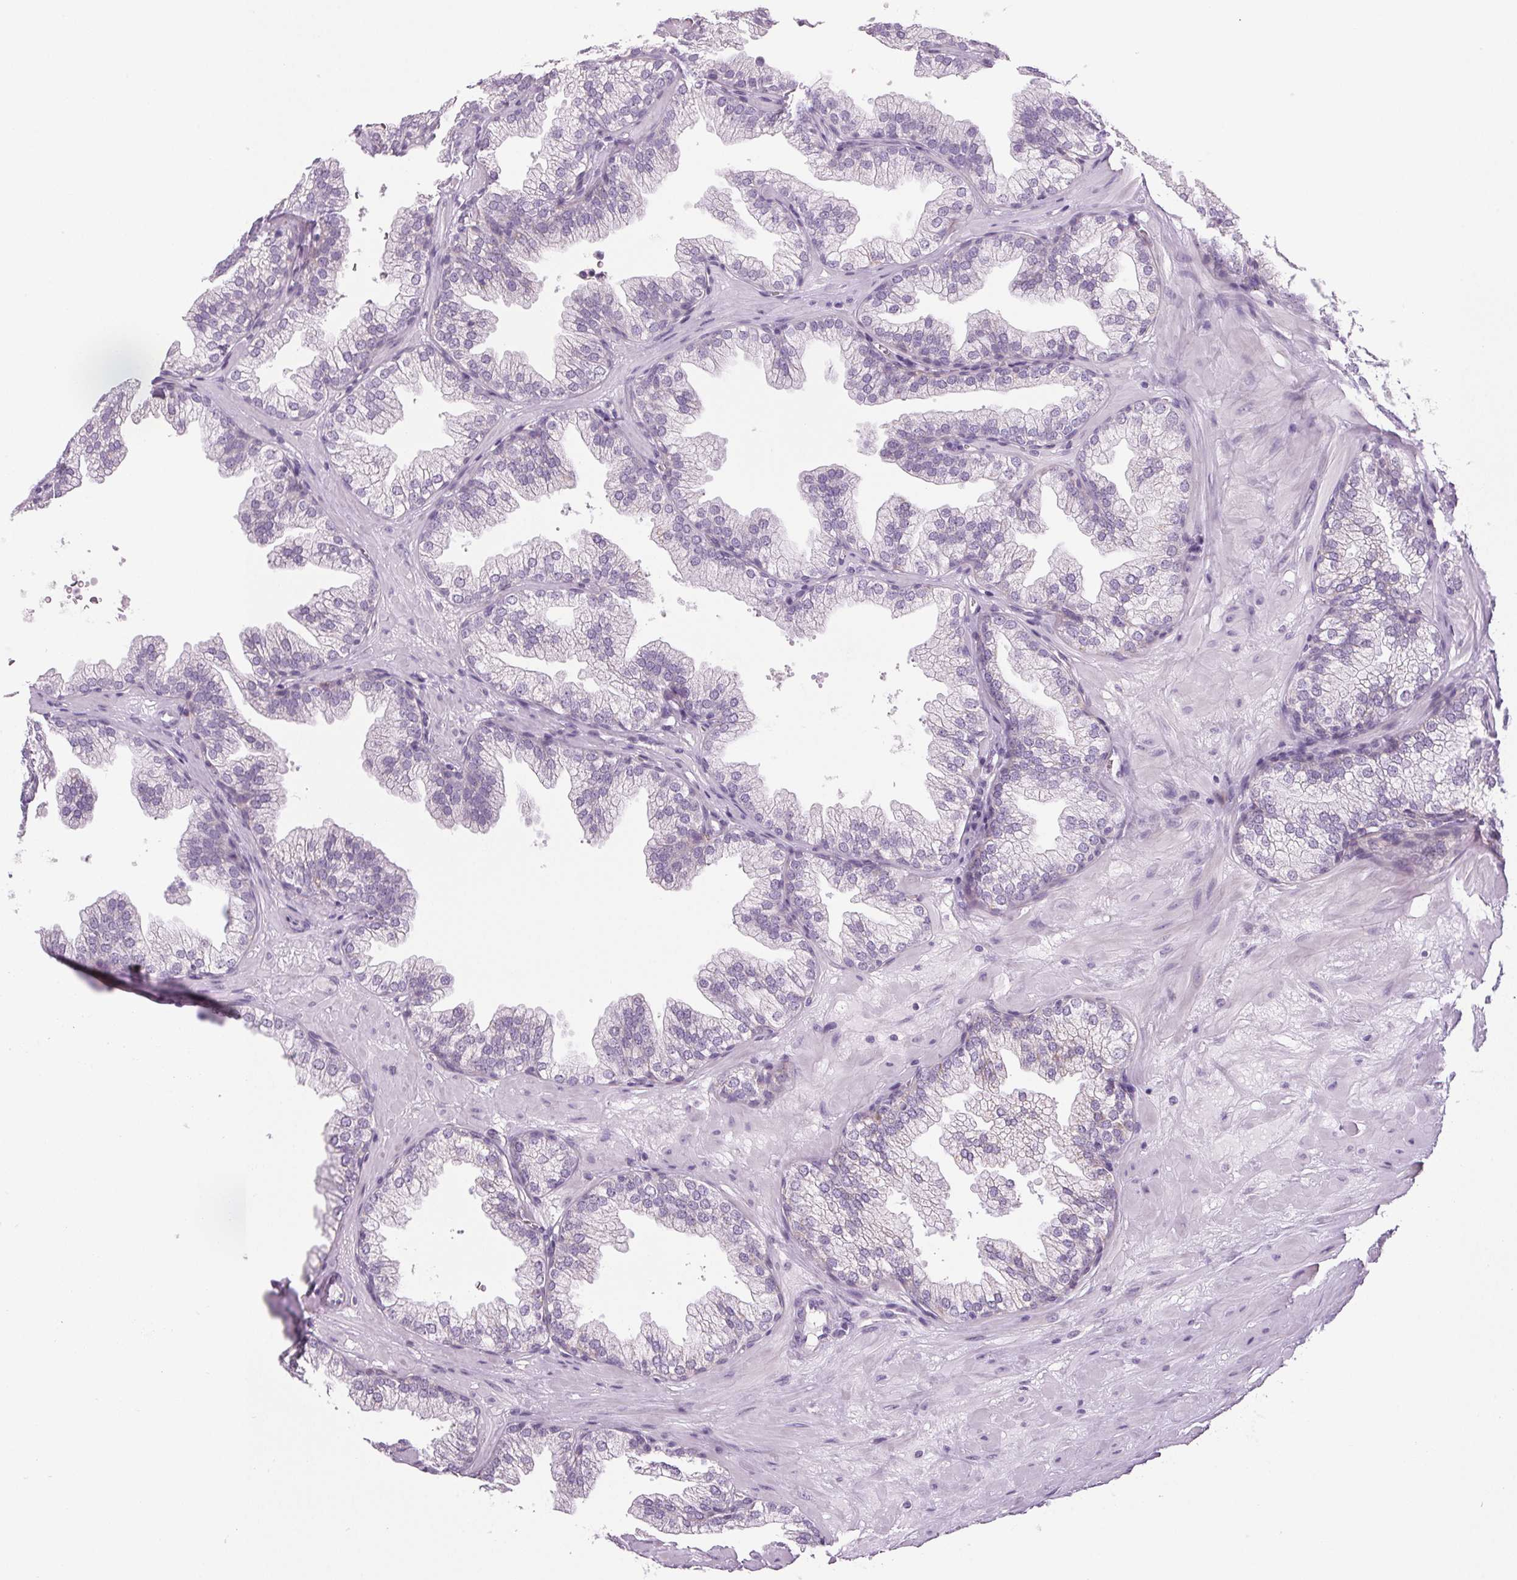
{"staining": {"intensity": "weak", "quantity": "<25%", "location": "cytoplasmic/membranous"}, "tissue": "prostate", "cell_type": "Glandular cells", "image_type": "normal", "snomed": [{"axis": "morphology", "description": "Normal tissue, NOS"}, {"axis": "topography", "description": "Prostate"}], "caption": "Immunohistochemistry micrograph of normal prostate stained for a protein (brown), which demonstrates no expression in glandular cells.", "gene": "COL7A1", "patient": {"sex": "male", "age": 37}}